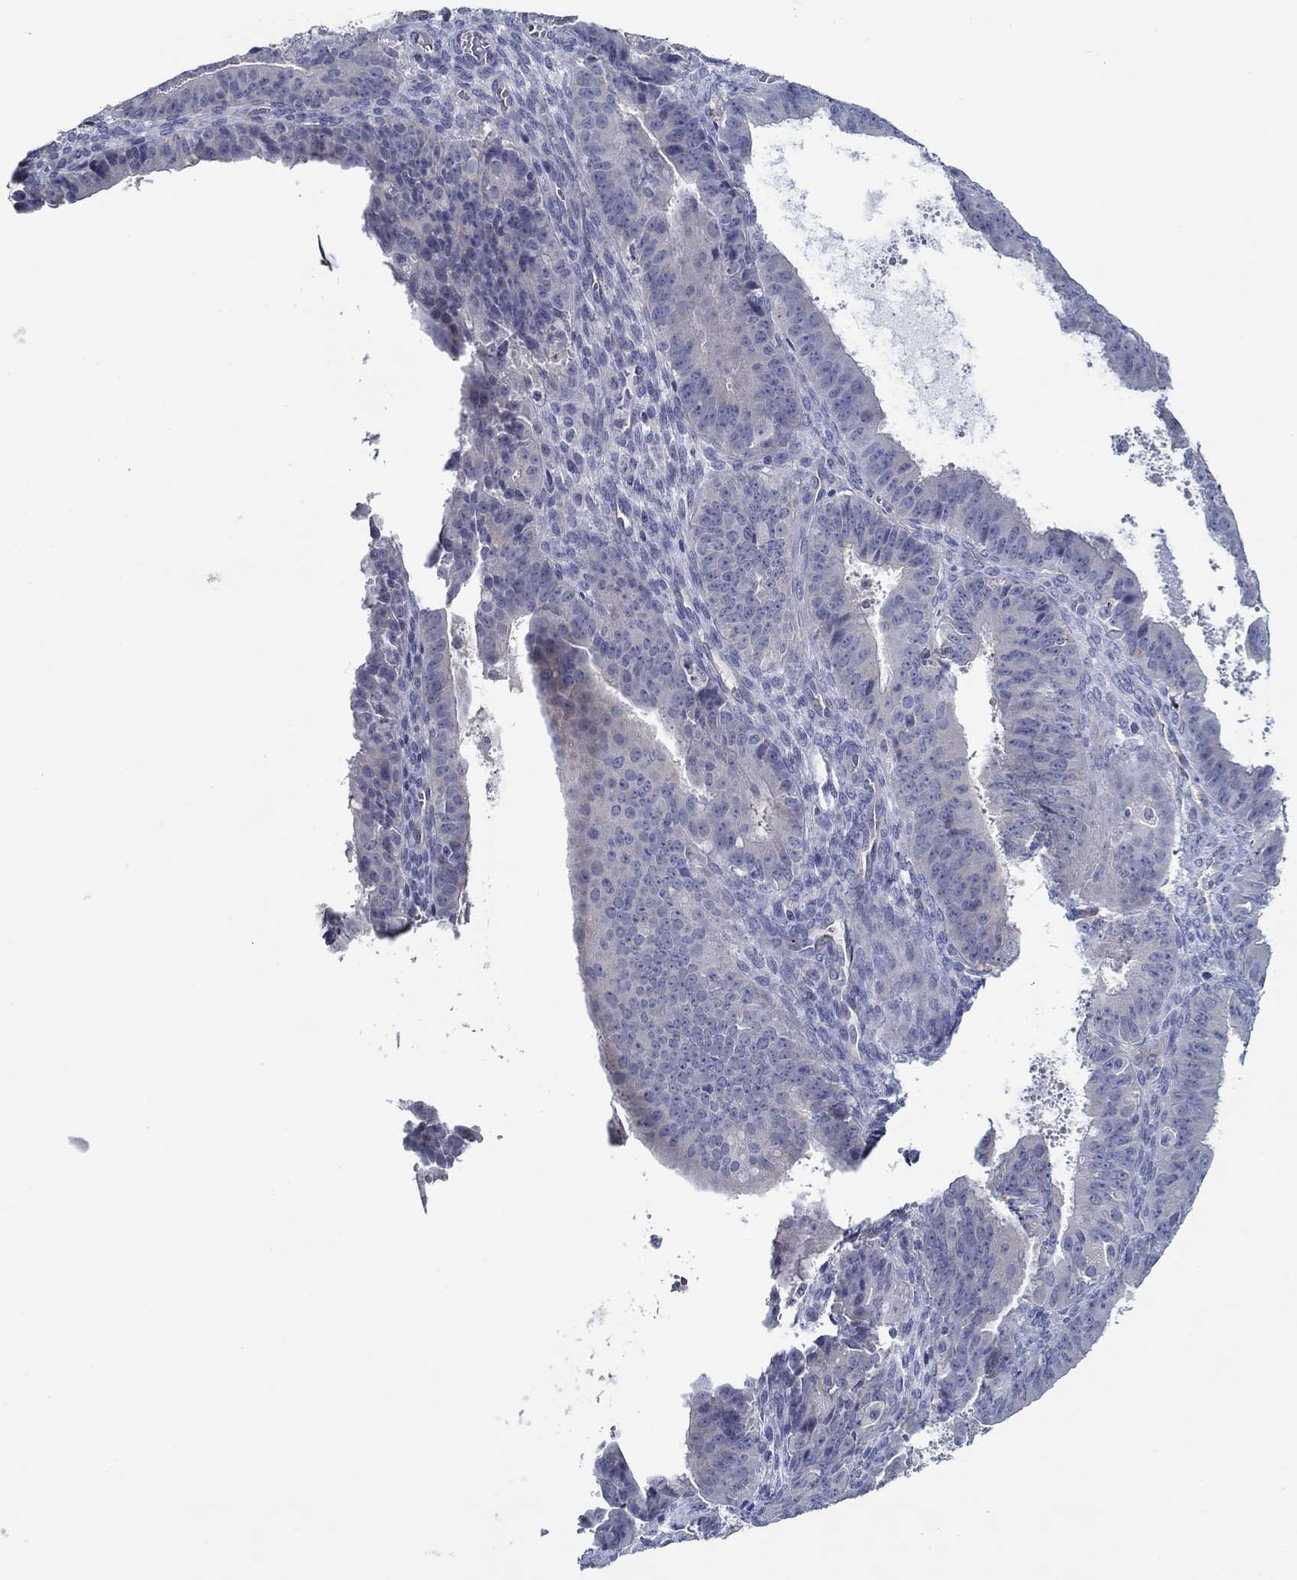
{"staining": {"intensity": "negative", "quantity": "none", "location": "none"}, "tissue": "ovarian cancer", "cell_type": "Tumor cells", "image_type": "cancer", "snomed": [{"axis": "morphology", "description": "Carcinoma, endometroid"}, {"axis": "topography", "description": "Ovary"}], "caption": "This is a image of IHC staining of endometroid carcinoma (ovarian), which shows no staining in tumor cells.", "gene": "GJA5", "patient": {"sex": "female", "age": 42}}